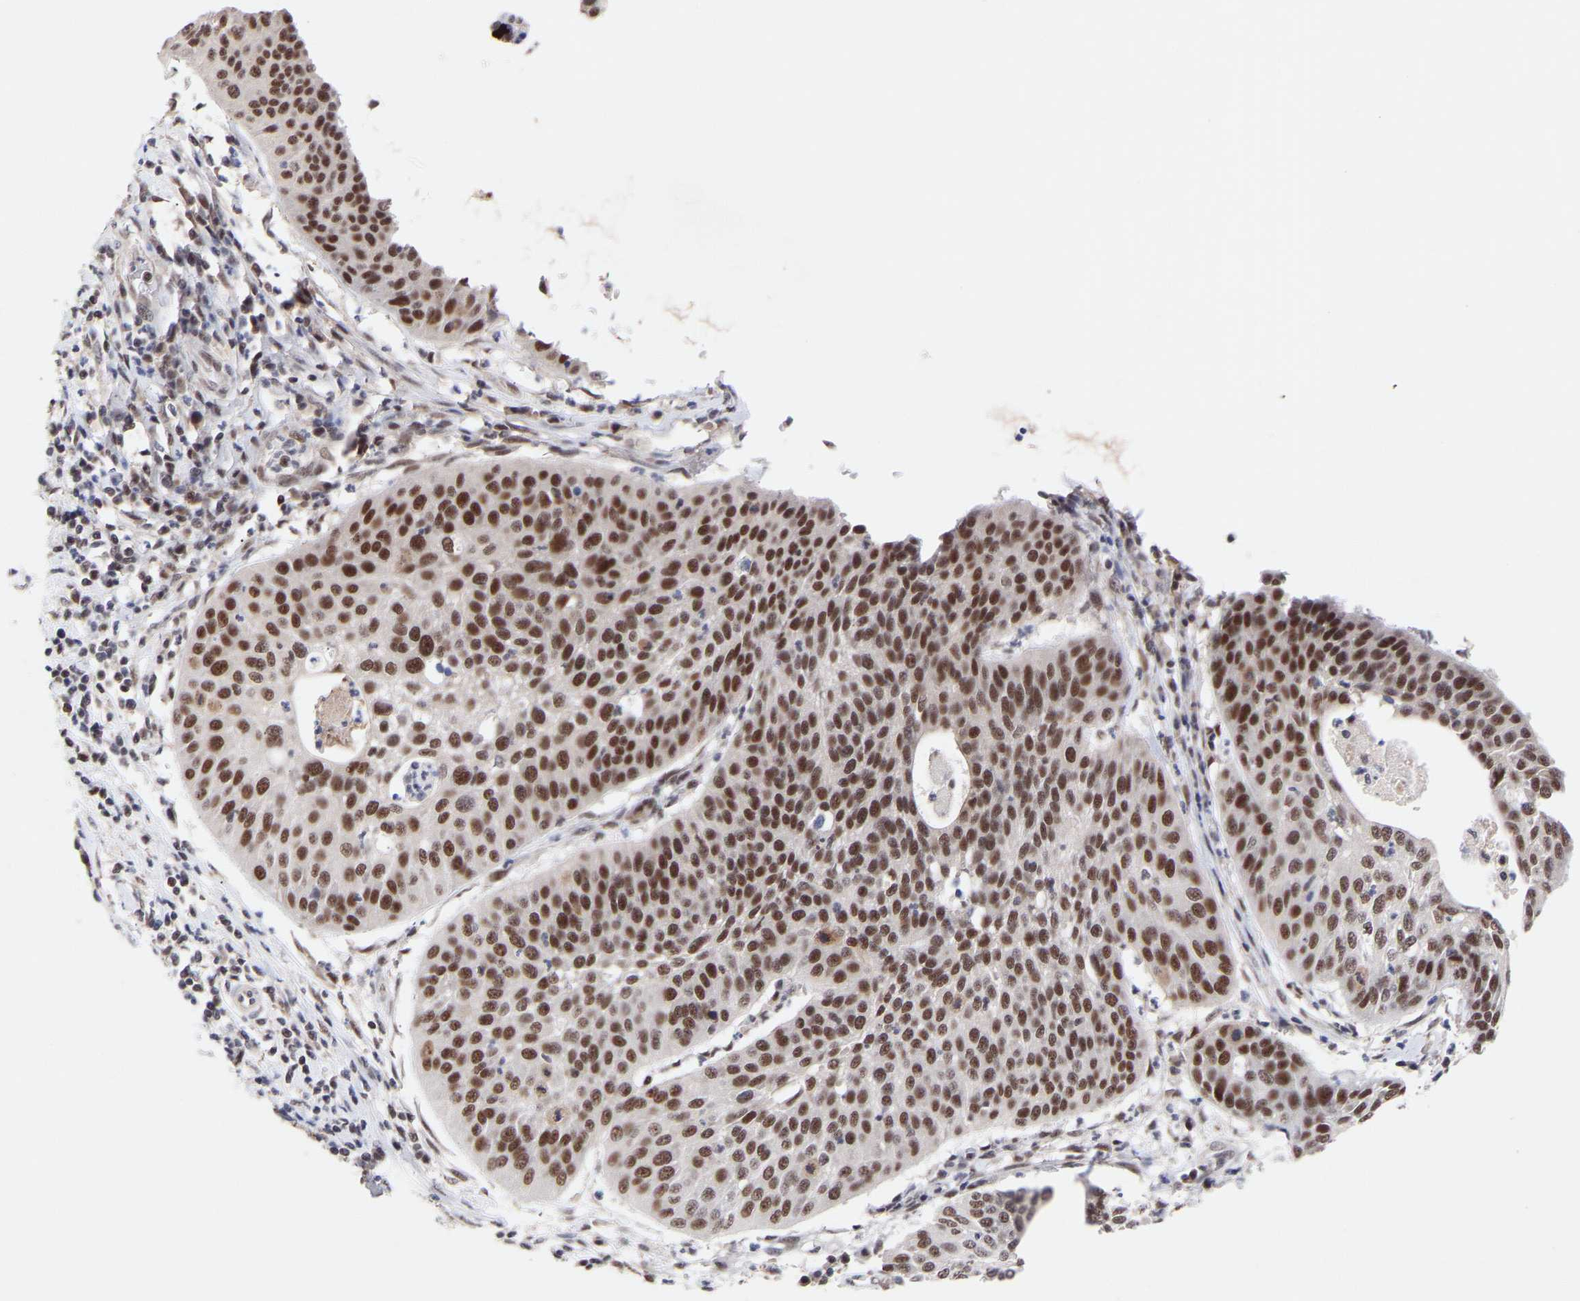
{"staining": {"intensity": "moderate", "quantity": ">75%", "location": "nuclear"}, "tissue": "cervical cancer", "cell_type": "Tumor cells", "image_type": "cancer", "snomed": [{"axis": "morphology", "description": "Normal tissue, NOS"}, {"axis": "morphology", "description": "Squamous cell carcinoma, NOS"}, {"axis": "topography", "description": "Cervix"}], "caption": "Brown immunohistochemical staining in squamous cell carcinoma (cervical) exhibits moderate nuclear expression in approximately >75% of tumor cells.", "gene": "RBM15", "patient": {"sex": "female", "age": 39}}